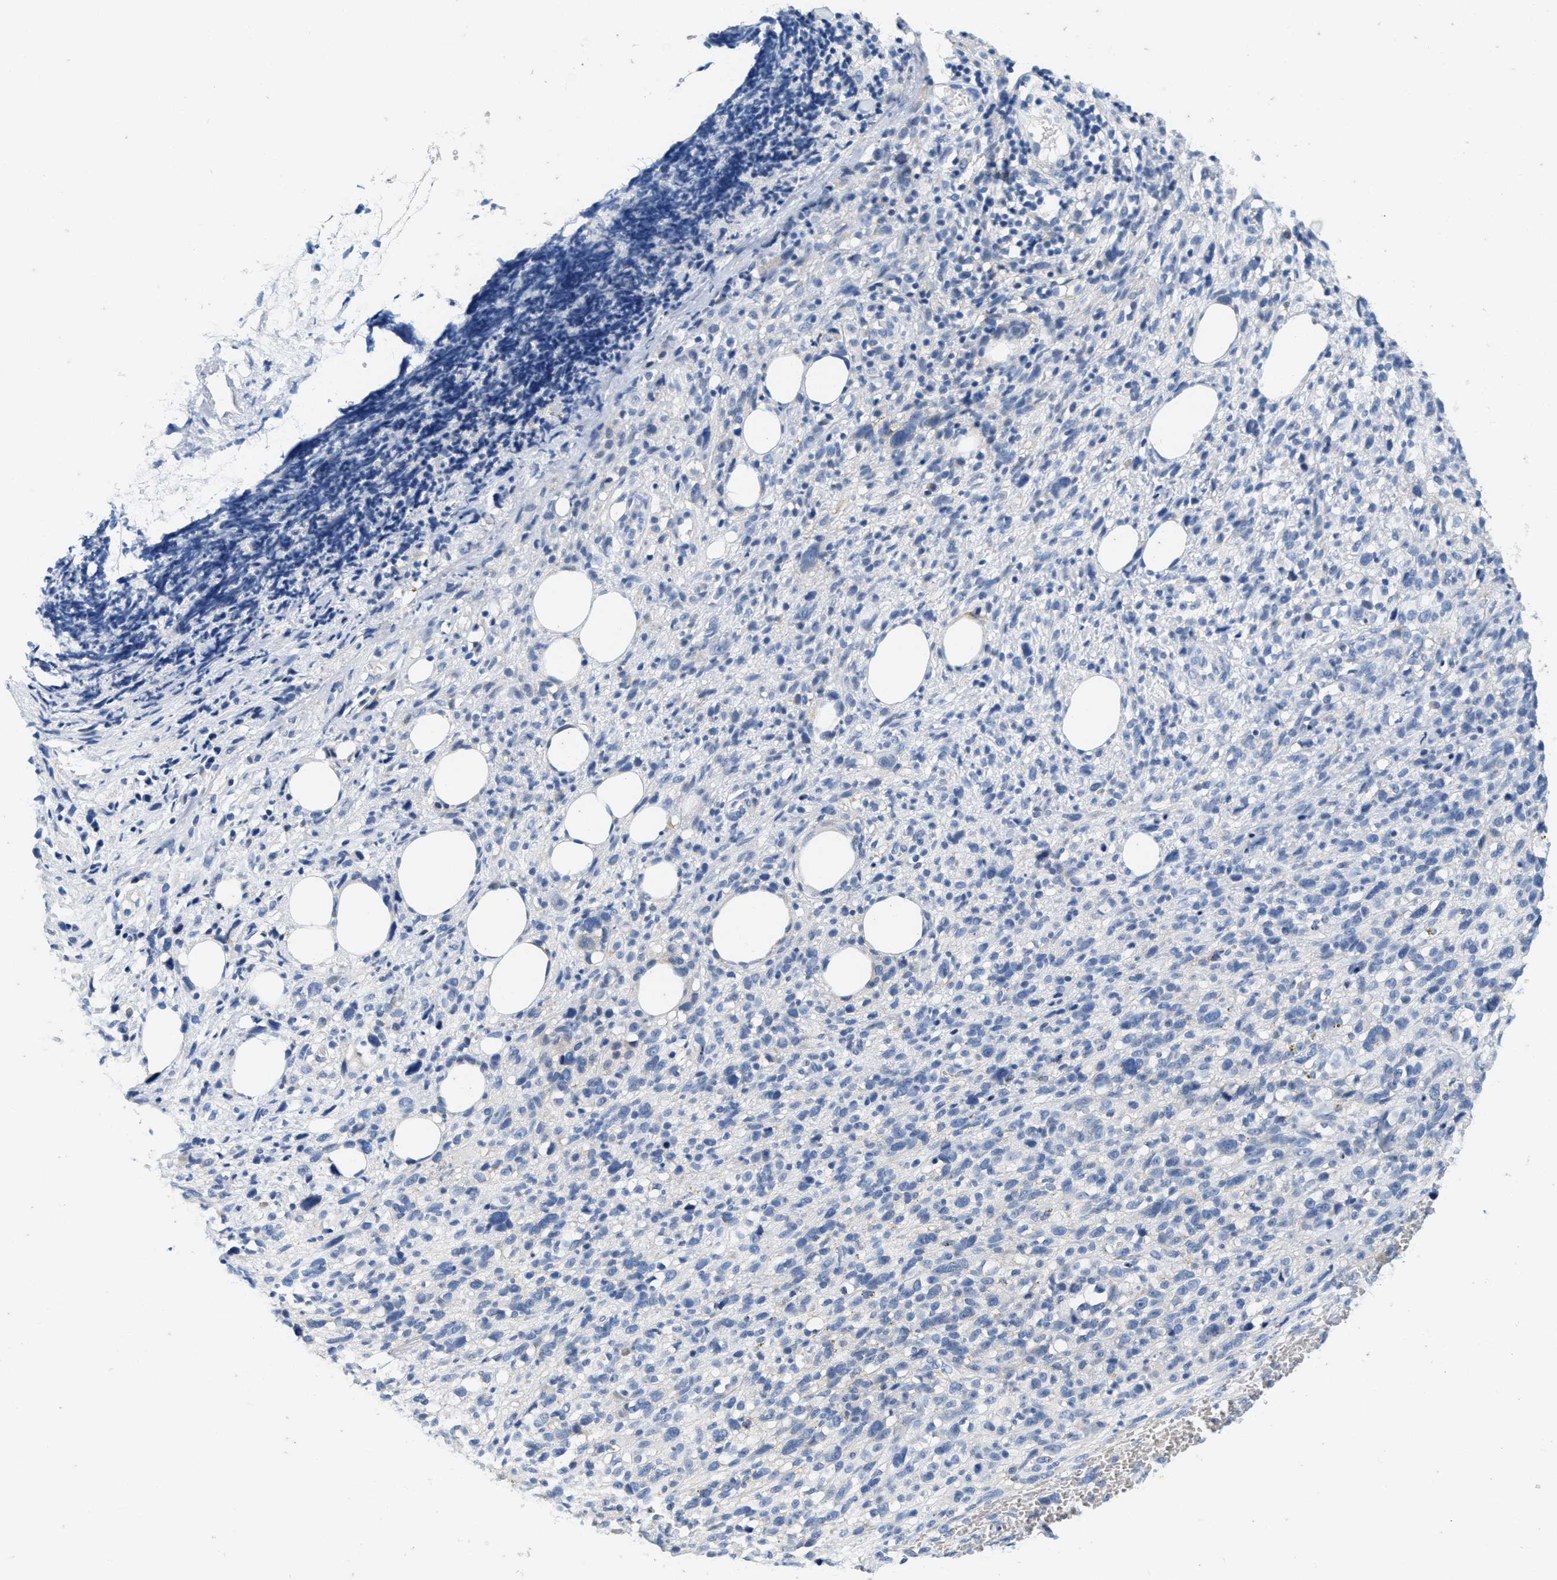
{"staining": {"intensity": "negative", "quantity": "none", "location": "none"}, "tissue": "melanoma", "cell_type": "Tumor cells", "image_type": "cancer", "snomed": [{"axis": "morphology", "description": "Malignant melanoma, NOS"}, {"axis": "topography", "description": "Skin"}], "caption": "Immunohistochemistry photomicrograph of neoplastic tissue: human melanoma stained with DAB reveals no significant protein positivity in tumor cells.", "gene": "ABCB11", "patient": {"sex": "female", "age": 55}}